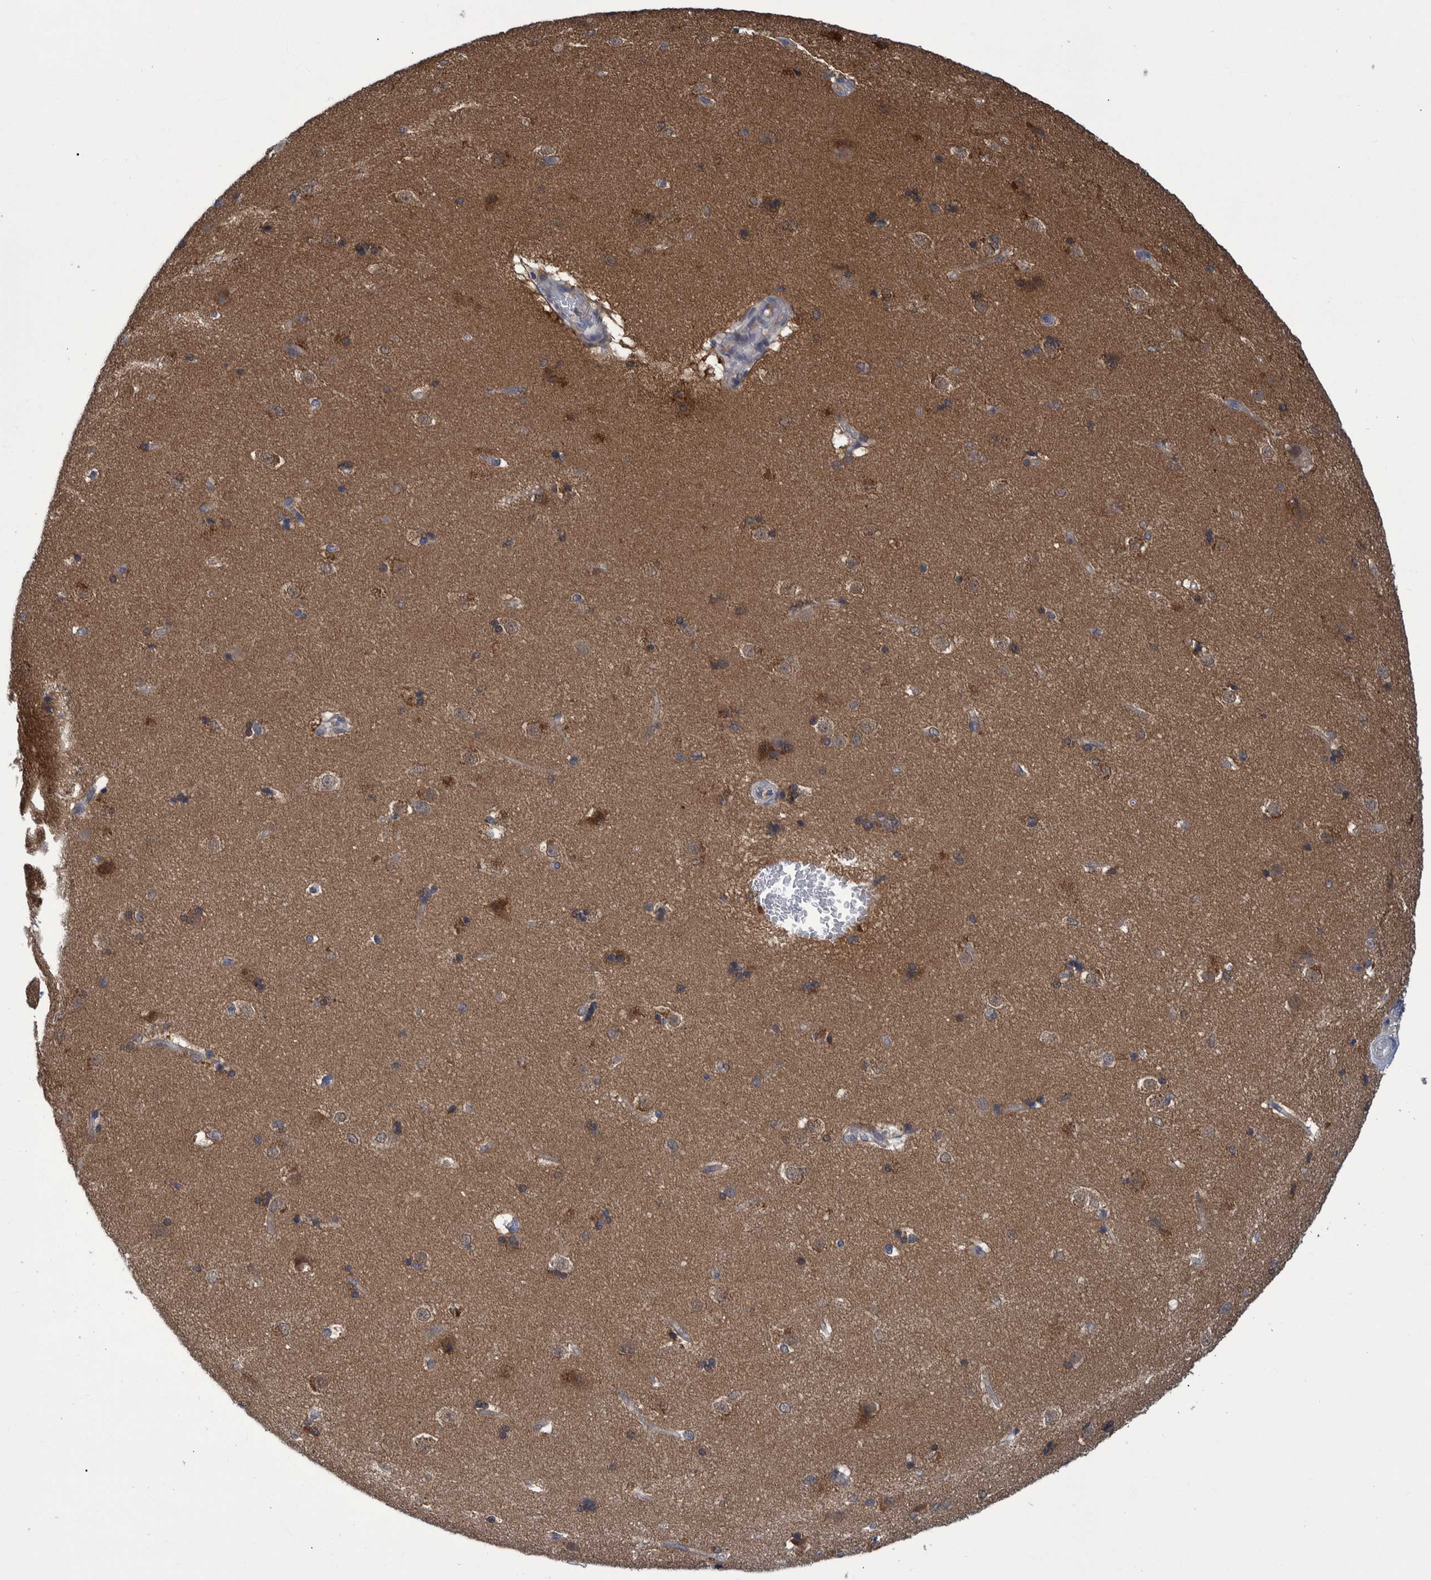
{"staining": {"intensity": "moderate", "quantity": "<25%", "location": "cytoplasmic/membranous"}, "tissue": "caudate", "cell_type": "Glial cells", "image_type": "normal", "snomed": [{"axis": "morphology", "description": "Normal tissue, NOS"}, {"axis": "topography", "description": "Lateral ventricle wall"}], "caption": "Immunohistochemical staining of benign caudate exhibits low levels of moderate cytoplasmic/membranous staining in approximately <25% of glial cells.", "gene": "PCYT2", "patient": {"sex": "female", "age": 19}}